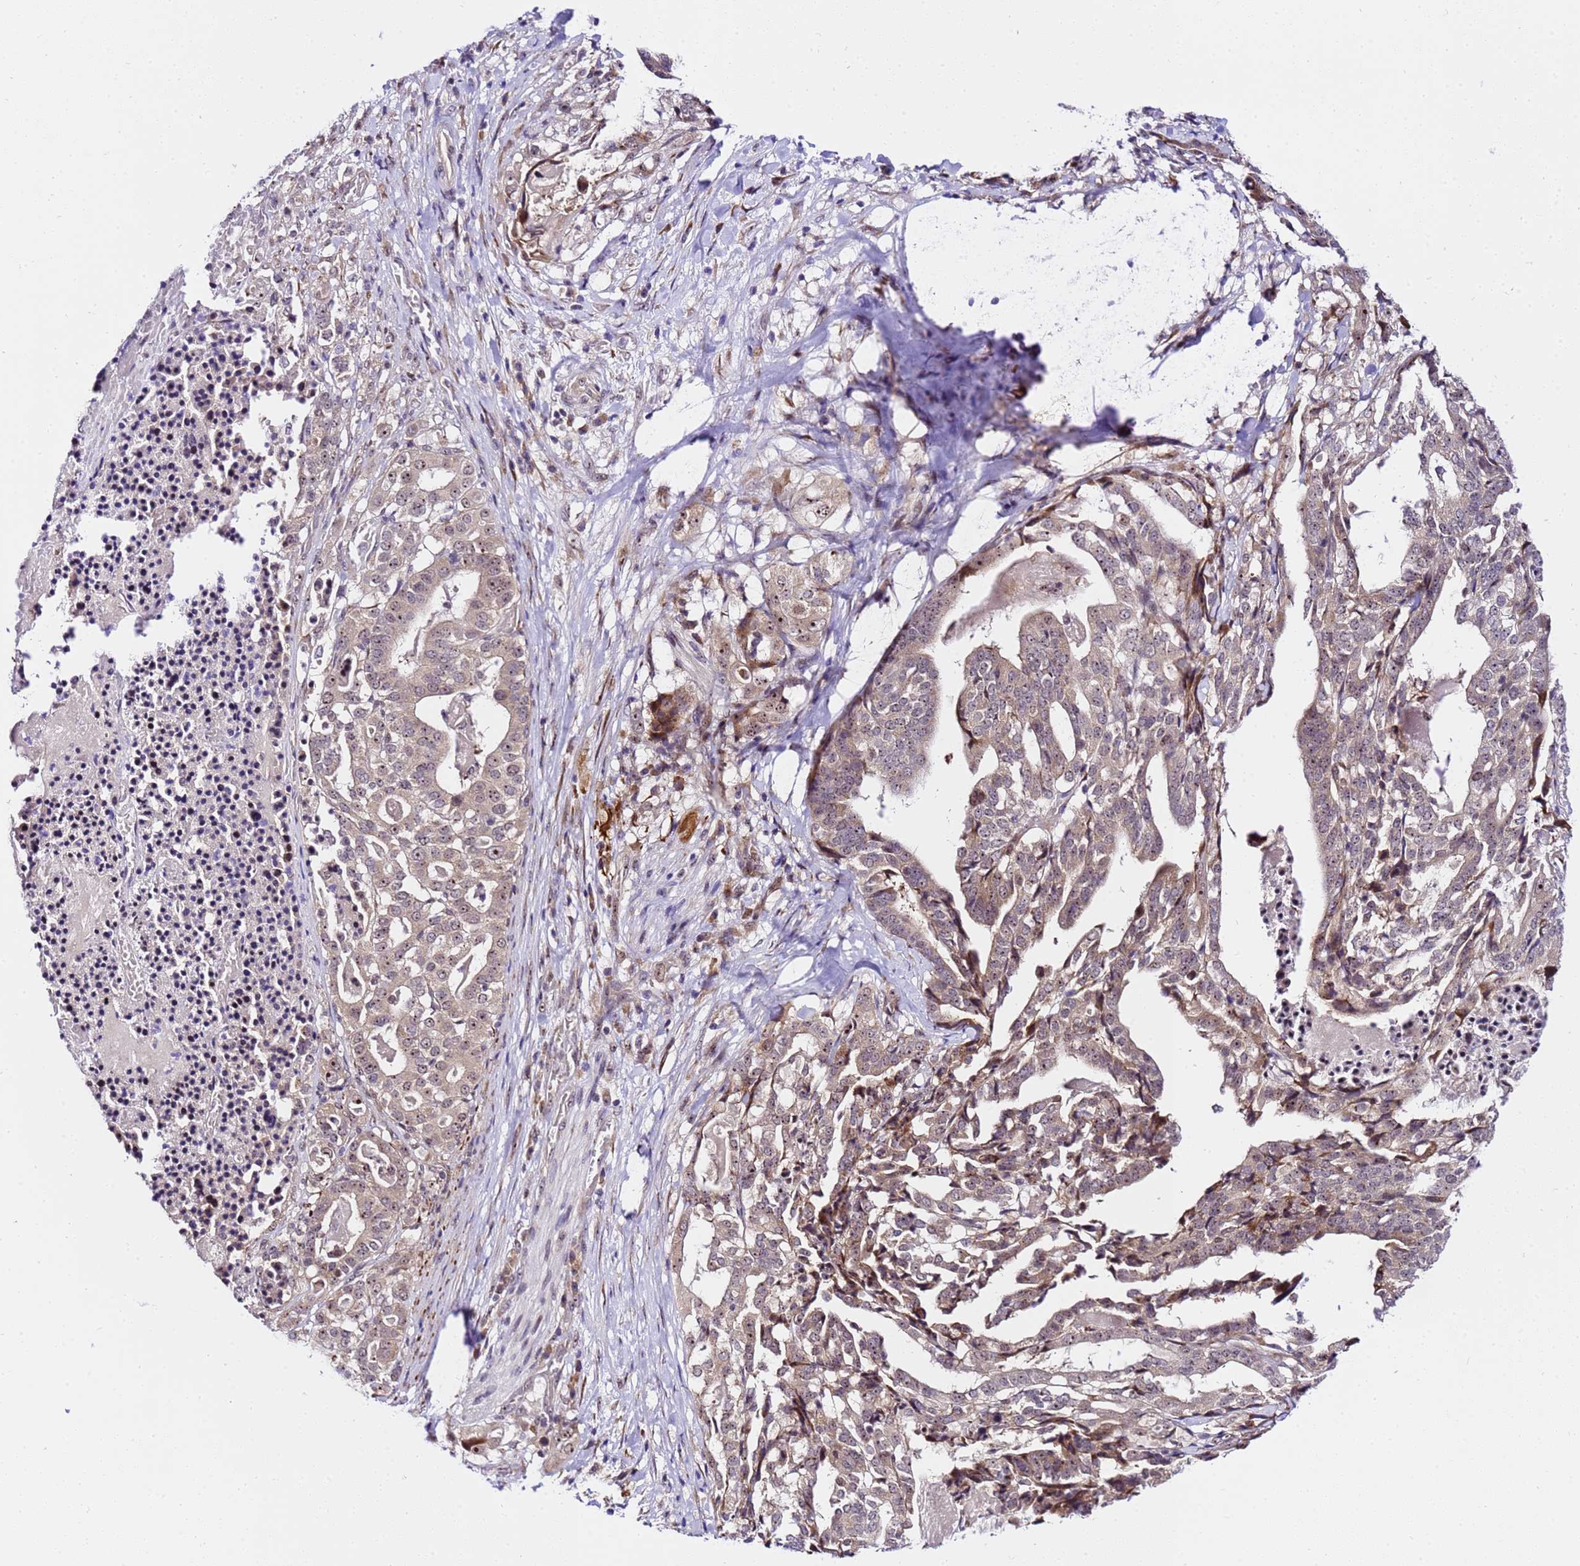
{"staining": {"intensity": "weak", "quantity": "25%-75%", "location": "cytoplasmic/membranous,nuclear"}, "tissue": "stomach cancer", "cell_type": "Tumor cells", "image_type": "cancer", "snomed": [{"axis": "morphology", "description": "Adenocarcinoma, NOS"}, {"axis": "topography", "description": "Stomach"}], "caption": "Tumor cells demonstrate low levels of weak cytoplasmic/membranous and nuclear positivity in approximately 25%-75% of cells in stomach cancer (adenocarcinoma).", "gene": "SLX4IP", "patient": {"sex": "male", "age": 48}}